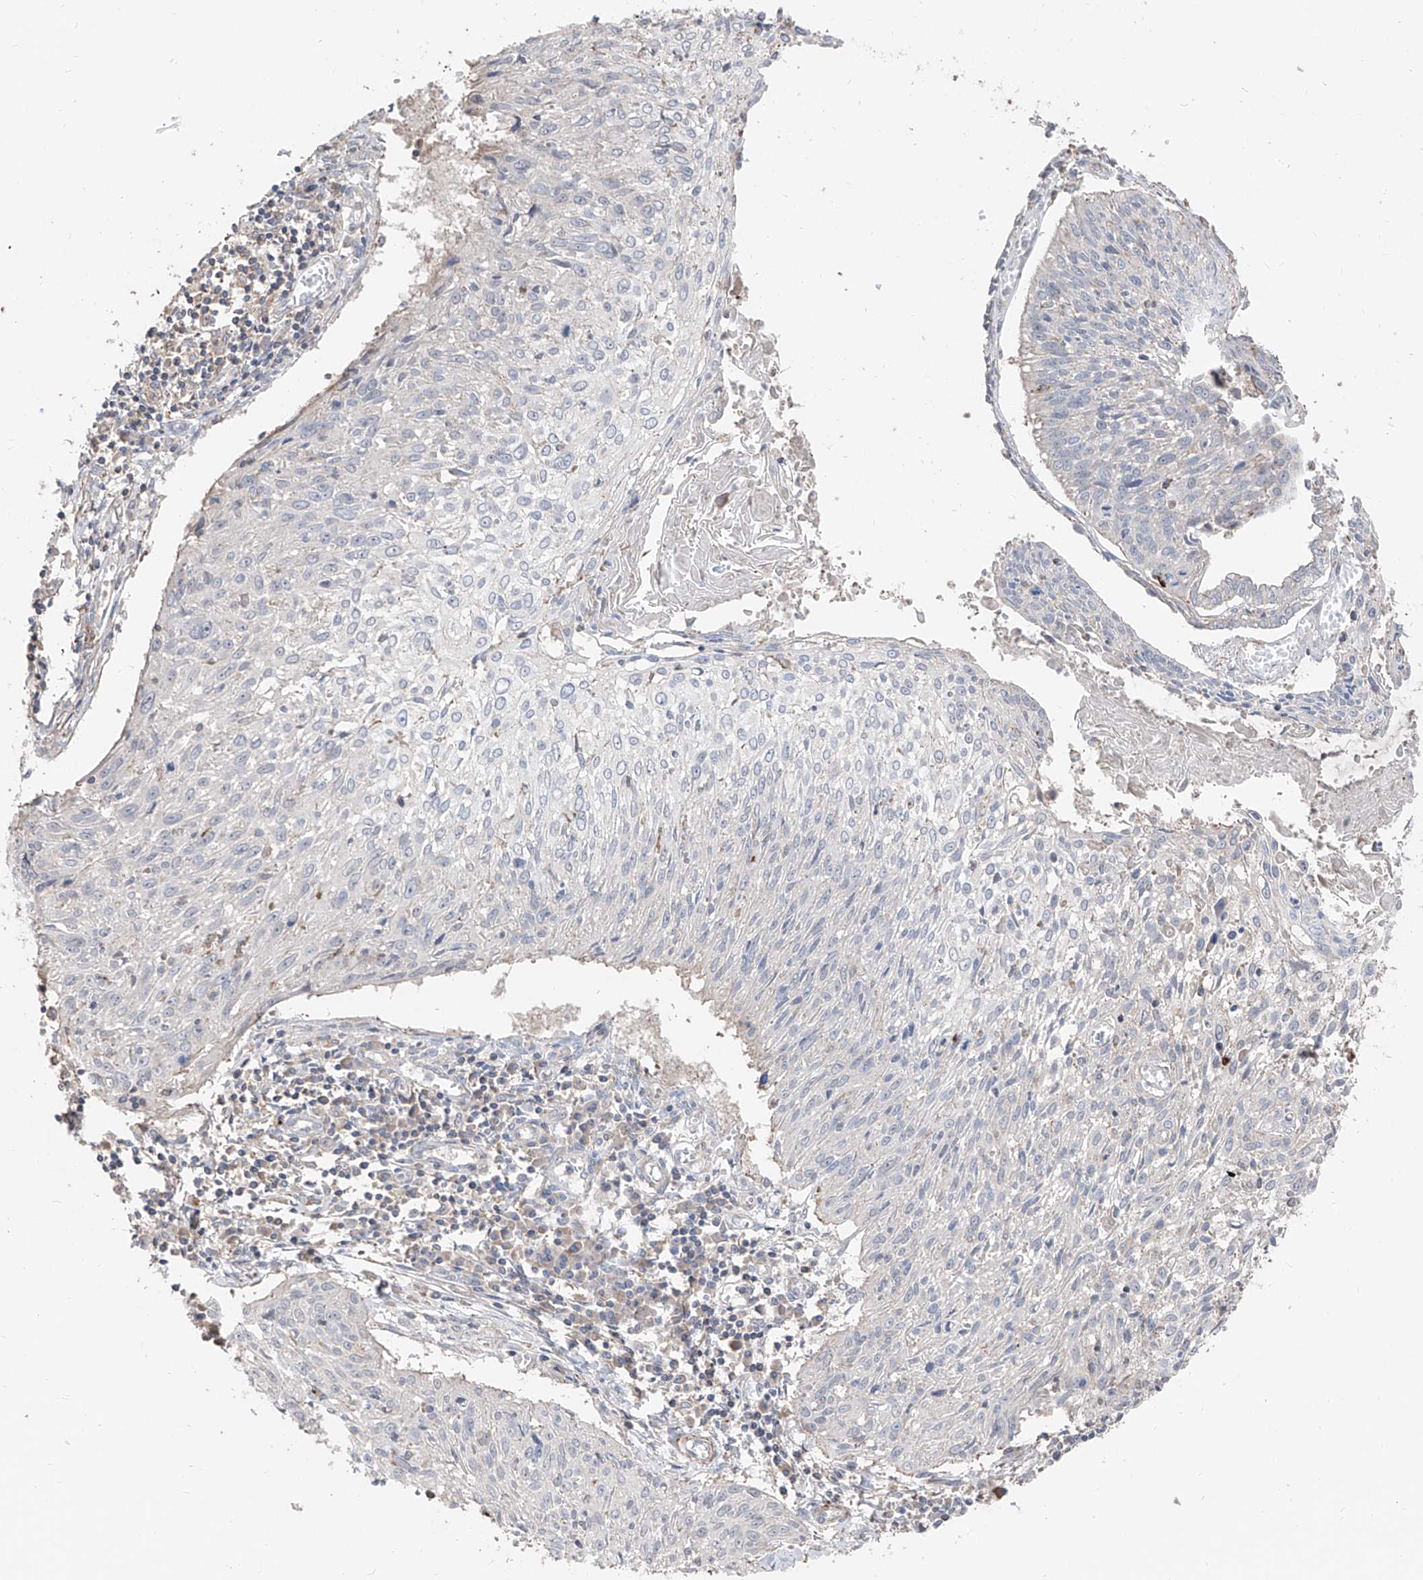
{"staining": {"intensity": "negative", "quantity": "none", "location": "none"}, "tissue": "cervical cancer", "cell_type": "Tumor cells", "image_type": "cancer", "snomed": [{"axis": "morphology", "description": "Squamous cell carcinoma, NOS"}, {"axis": "topography", "description": "Cervix"}], "caption": "High magnification brightfield microscopy of cervical cancer stained with DAB (brown) and counterstained with hematoxylin (blue): tumor cells show no significant expression.", "gene": "UFD1", "patient": {"sex": "female", "age": 51}}